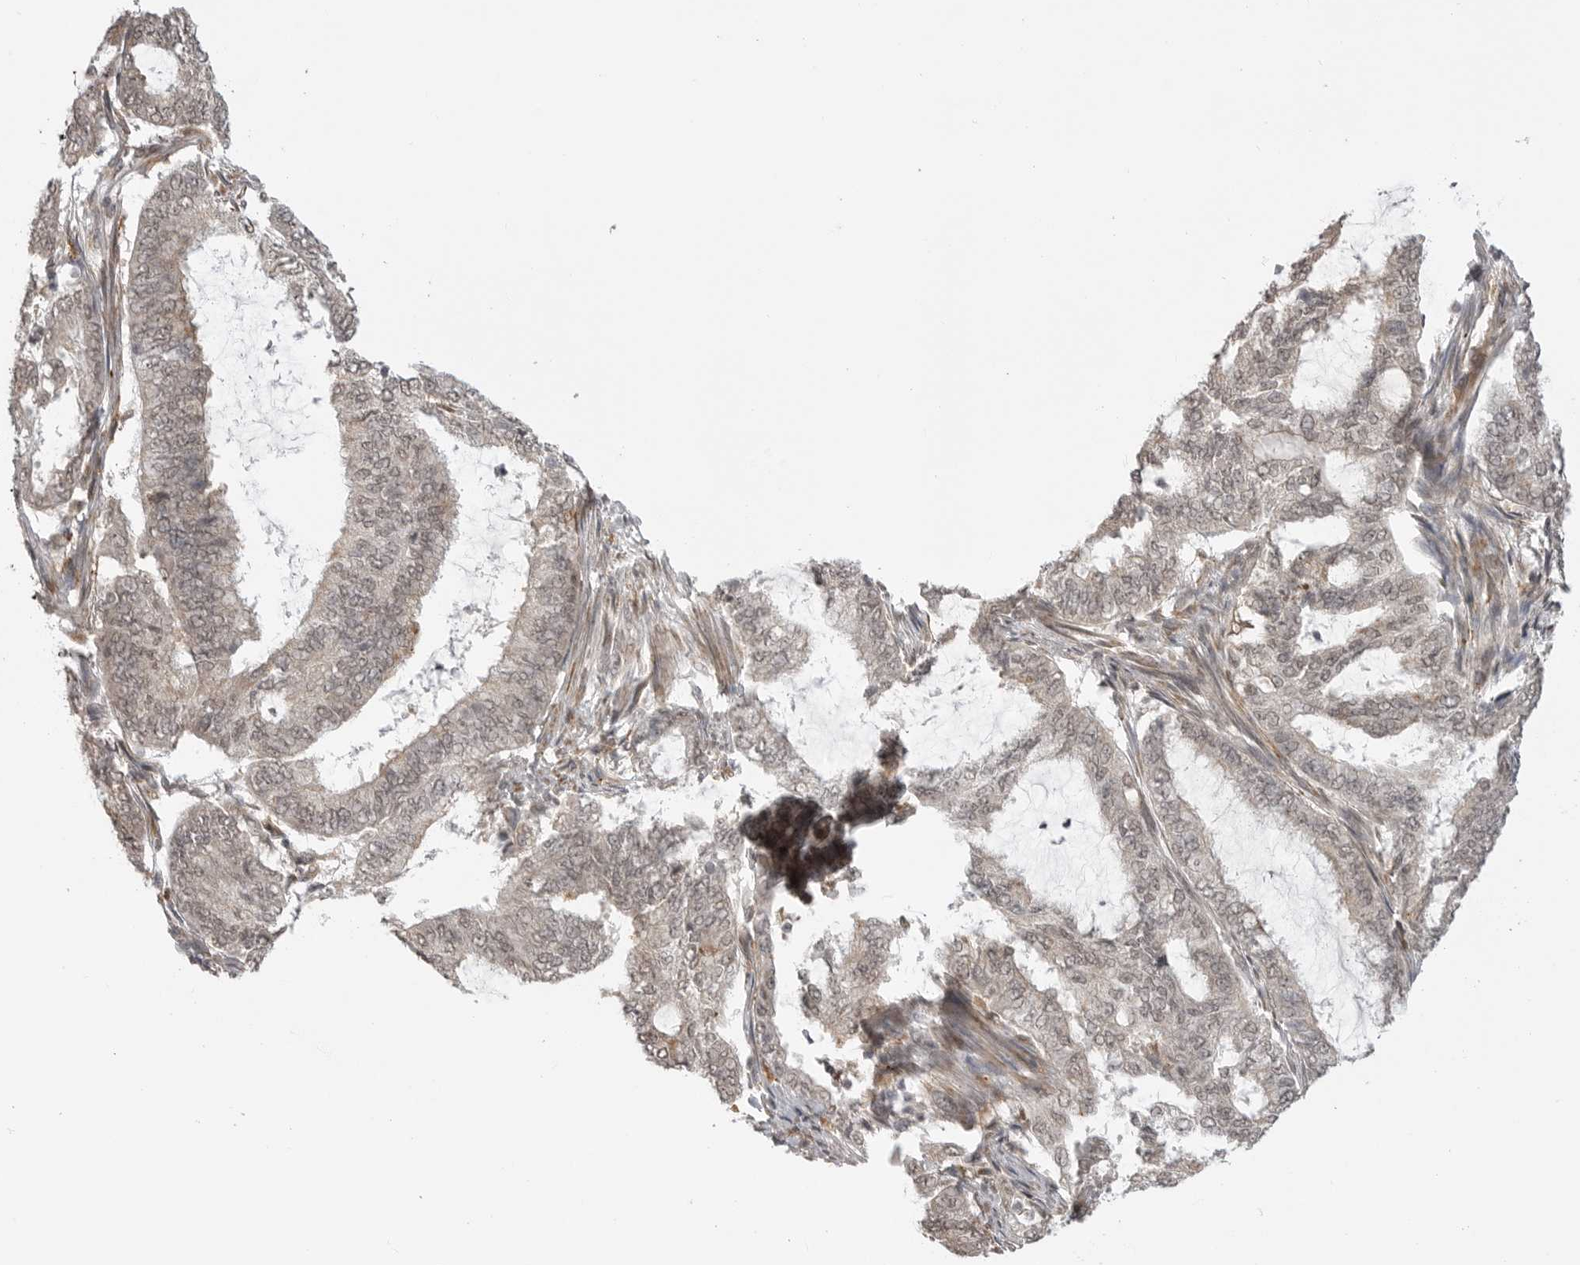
{"staining": {"intensity": "weak", "quantity": "<25%", "location": "nuclear"}, "tissue": "endometrial cancer", "cell_type": "Tumor cells", "image_type": "cancer", "snomed": [{"axis": "morphology", "description": "Adenocarcinoma, NOS"}, {"axis": "topography", "description": "Endometrium"}], "caption": "Tumor cells show no significant protein expression in adenocarcinoma (endometrial). (DAB (3,3'-diaminobenzidine) immunohistochemistry, high magnification).", "gene": "KALRN", "patient": {"sex": "female", "age": 49}}